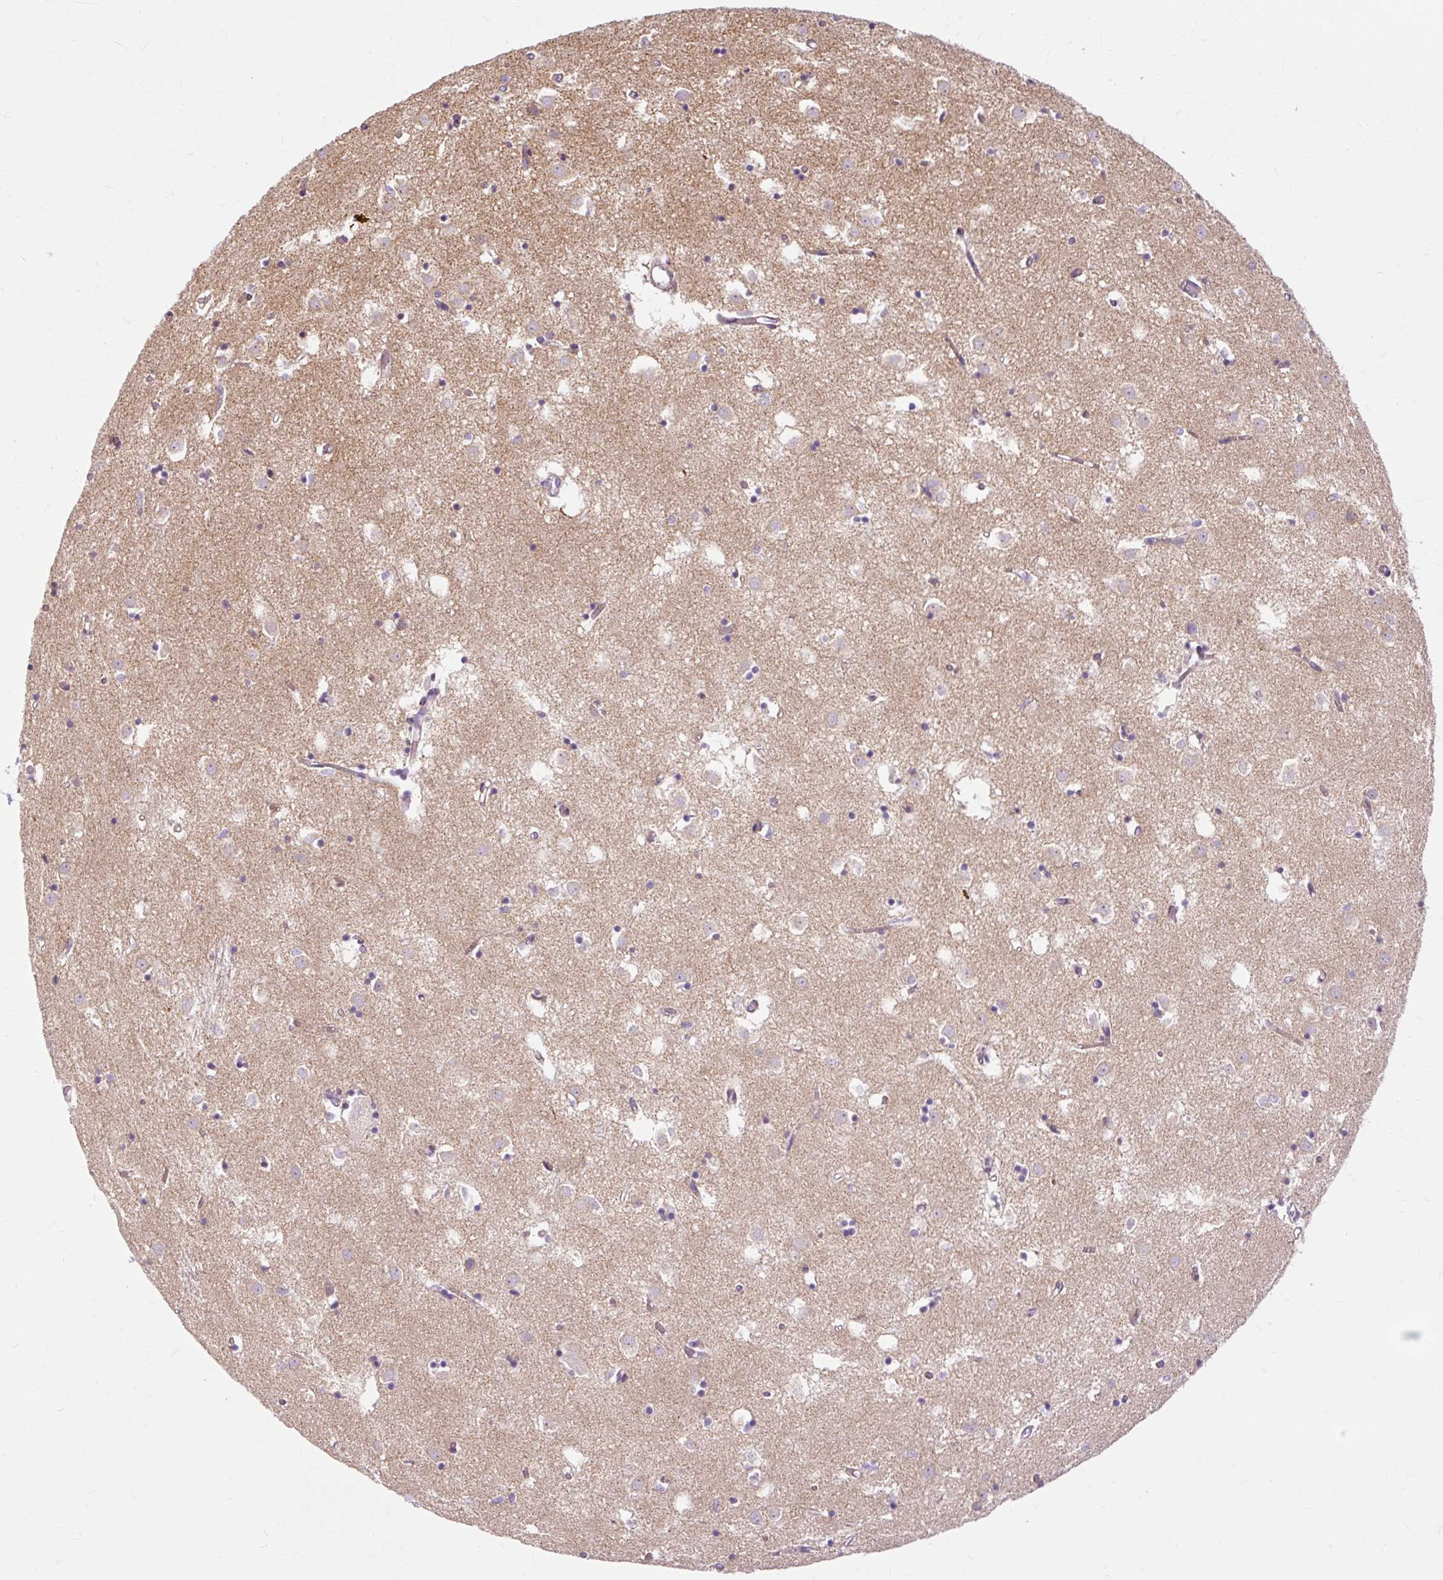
{"staining": {"intensity": "negative", "quantity": "none", "location": "none"}, "tissue": "caudate", "cell_type": "Glial cells", "image_type": "normal", "snomed": [{"axis": "morphology", "description": "Normal tissue, NOS"}, {"axis": "topography", "description": "Lateral ventricle wall"}], "caption": "This photomicrograph is of unremarkable caudate stained with immunohistochemistry to label a protein in brown with the nuclei are counter-stained blue. There is no staining in glial cells. (DAB (3,3'-diaminobenzidine) IHC with hematoxylin counter stain).", "gene": "PDZD2", "patient": {"sex": "male", "age": 70}}